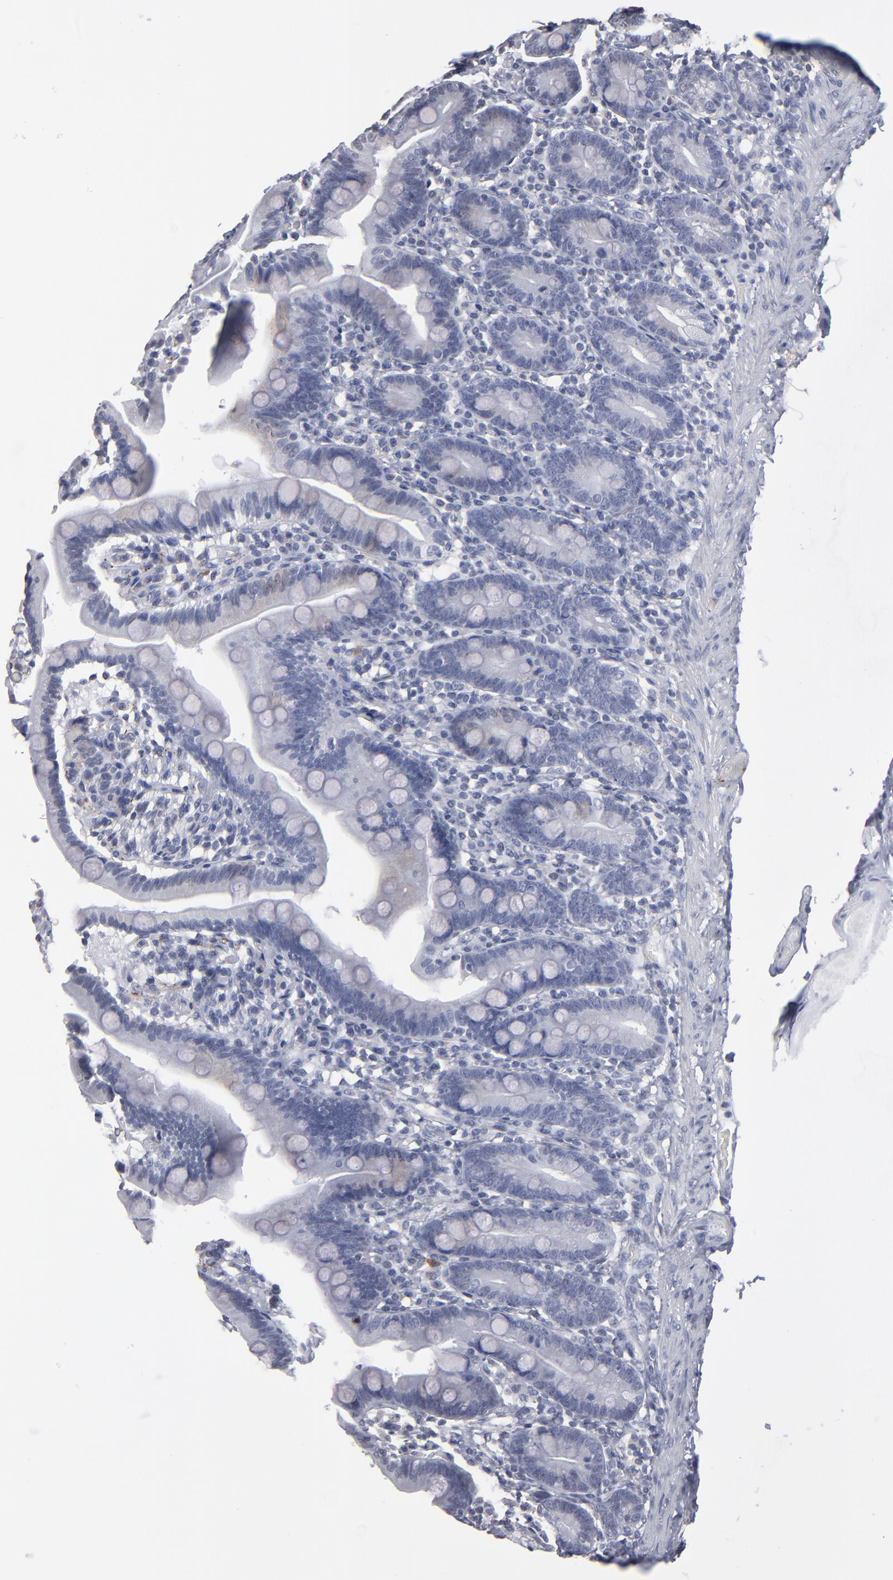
{"staining": {"intensity": "negative", "quantity": "none", "location": "none"}, "tissue": "duodenum", "cell_type": "Glandular cells", "image_type": "normal", "snomed": [{"axis": "morphology", "description": "Normal tissue, NOS"}, {"axis": "topography", "description": "Duodenum"}], "caption": "Micrograph shows no protein staining in glandular cells of unremarkable duodenum. (DAB IHC visualized using brightfield microscopy, high magnification).", "gene": "RPH3A", "patient": {"sex": "female", "age": 75}}